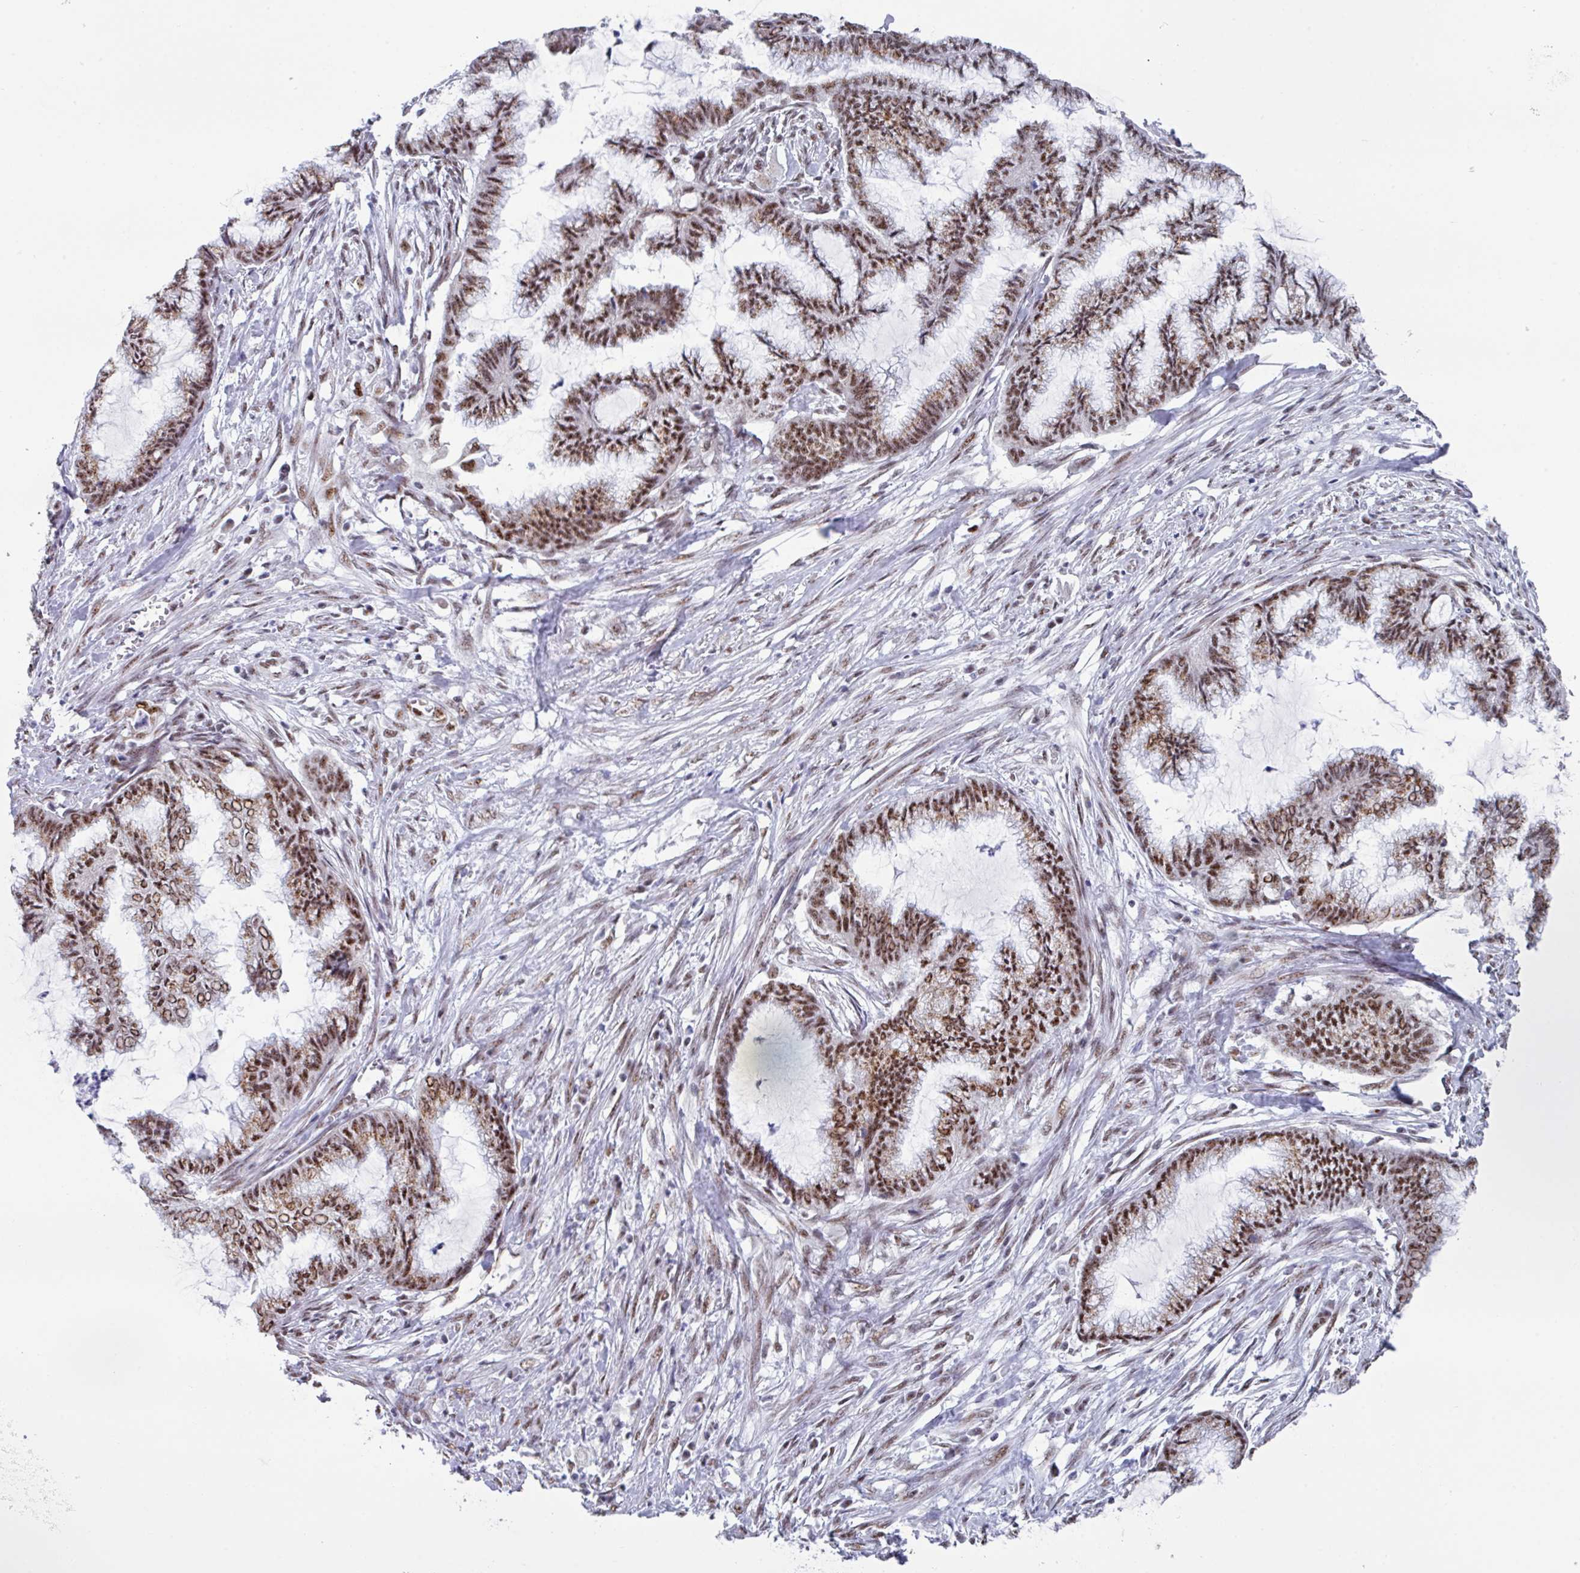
{"staining": {"intensity": "moderate", "quantity": ">75%", "location": "nuclear"}, "tissue": "endometrial cancer", "cell_type": "Tumor cells", "image_type": "cancer", "snomed": [{"axis": "morphology", "description": "Adenocarcinoma, NOS"}, {"axis": "topography", "description": "Endometrium"}], "caption": "Human endometrial cancer (adenocarcinoma) stained for a protein (brown) demonstrates moderate nuclear positive expression in about >75% of tumor cells.", "gene": "PUF60", "patient": {"sex": "female", "age": 86}}